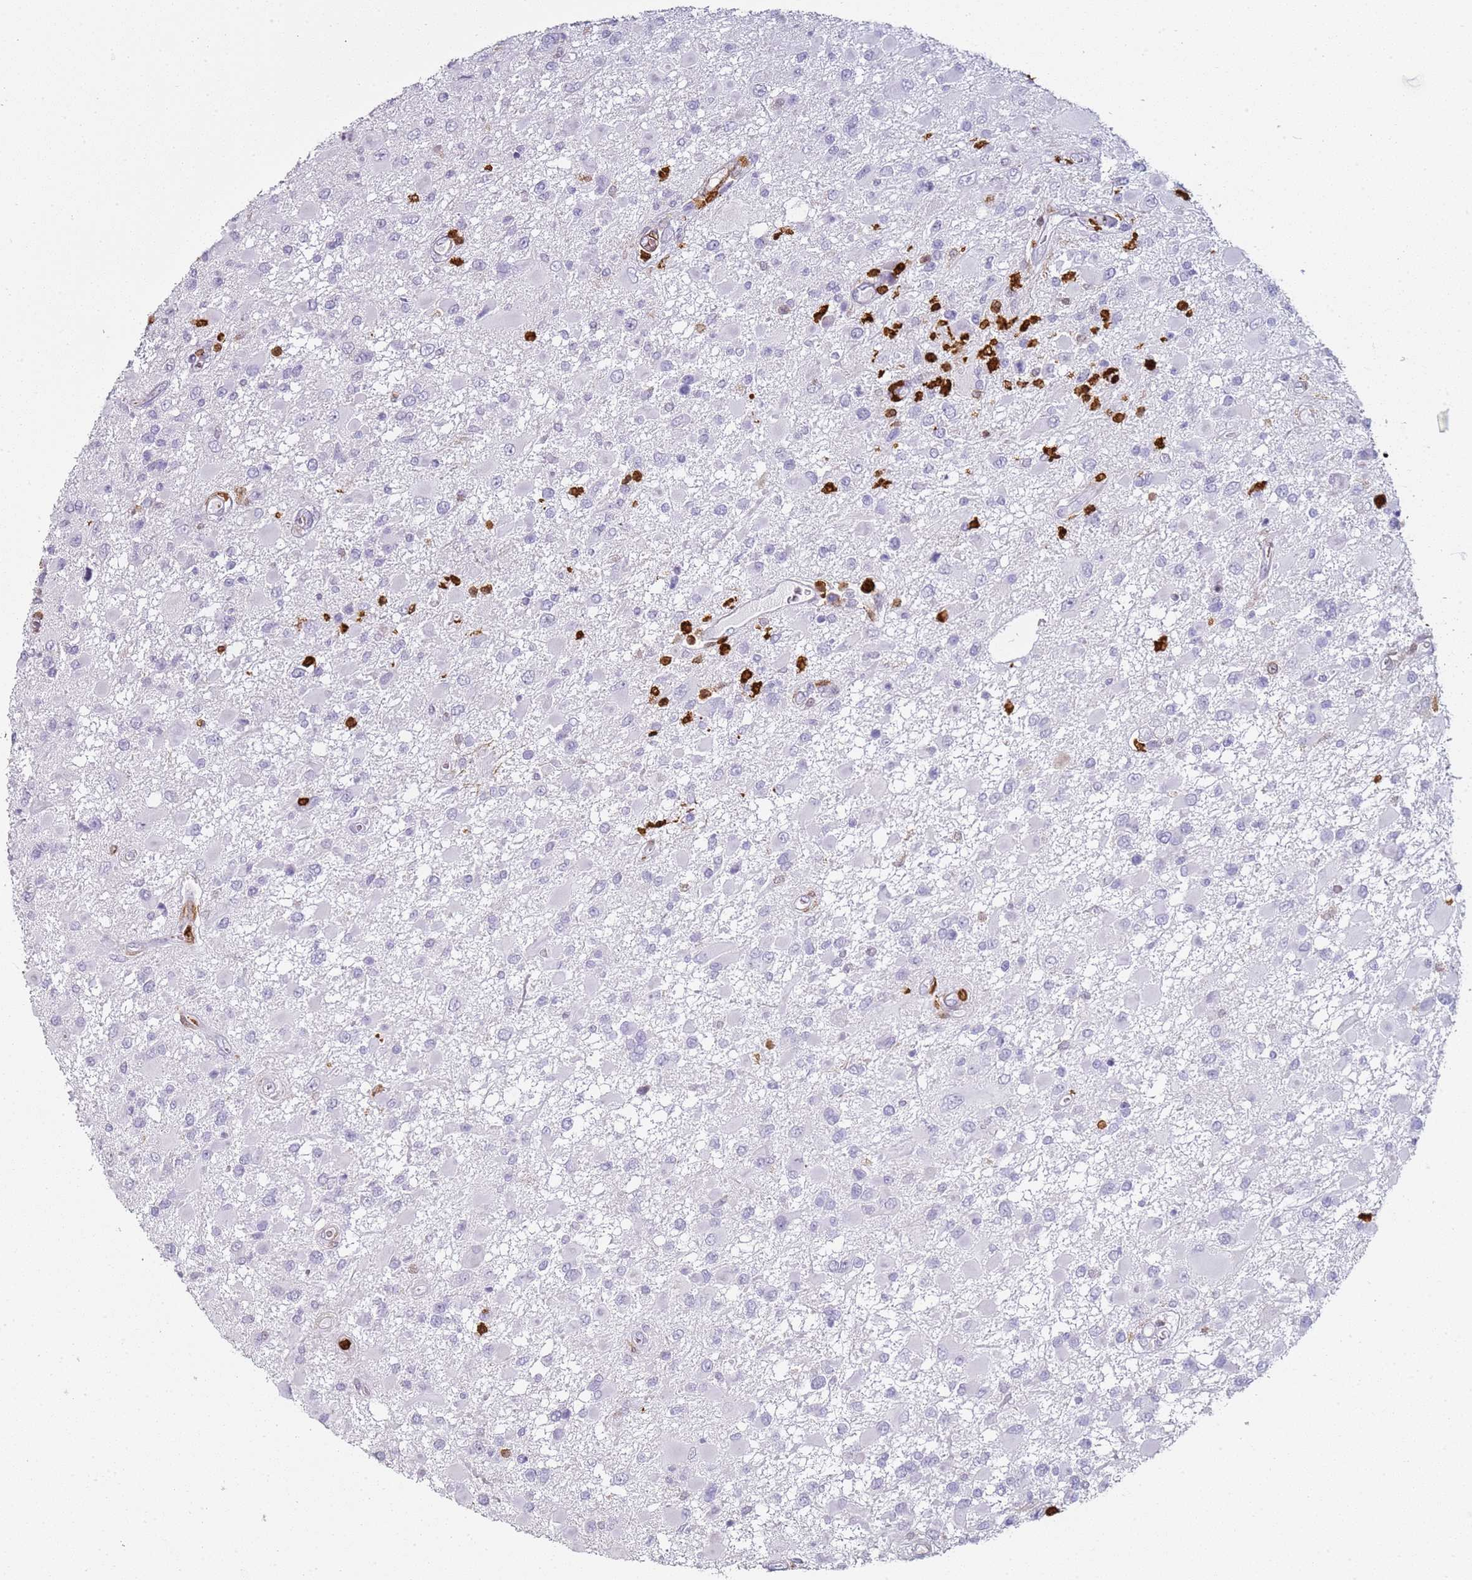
{"staining": {"intensity": "negative", "quantity": "none", "location": "none"}, "tissue": "glioma", "cell_type": "Tumor cells", "image_type": "cancer", "snomed": [{"axis": "morphology", "description": "Glioma, malignant, High grade"}, {"axis": "topography", "description": "Brain"}], "caption": "Immunohistochemistry (IHC) photomicrograph of high-grade glioma (malignant) stained for a protein (brown), which displays no positivity in tumor cells.", "gene": "S100A4", "patient": {"sex": "male", "age": 53}}